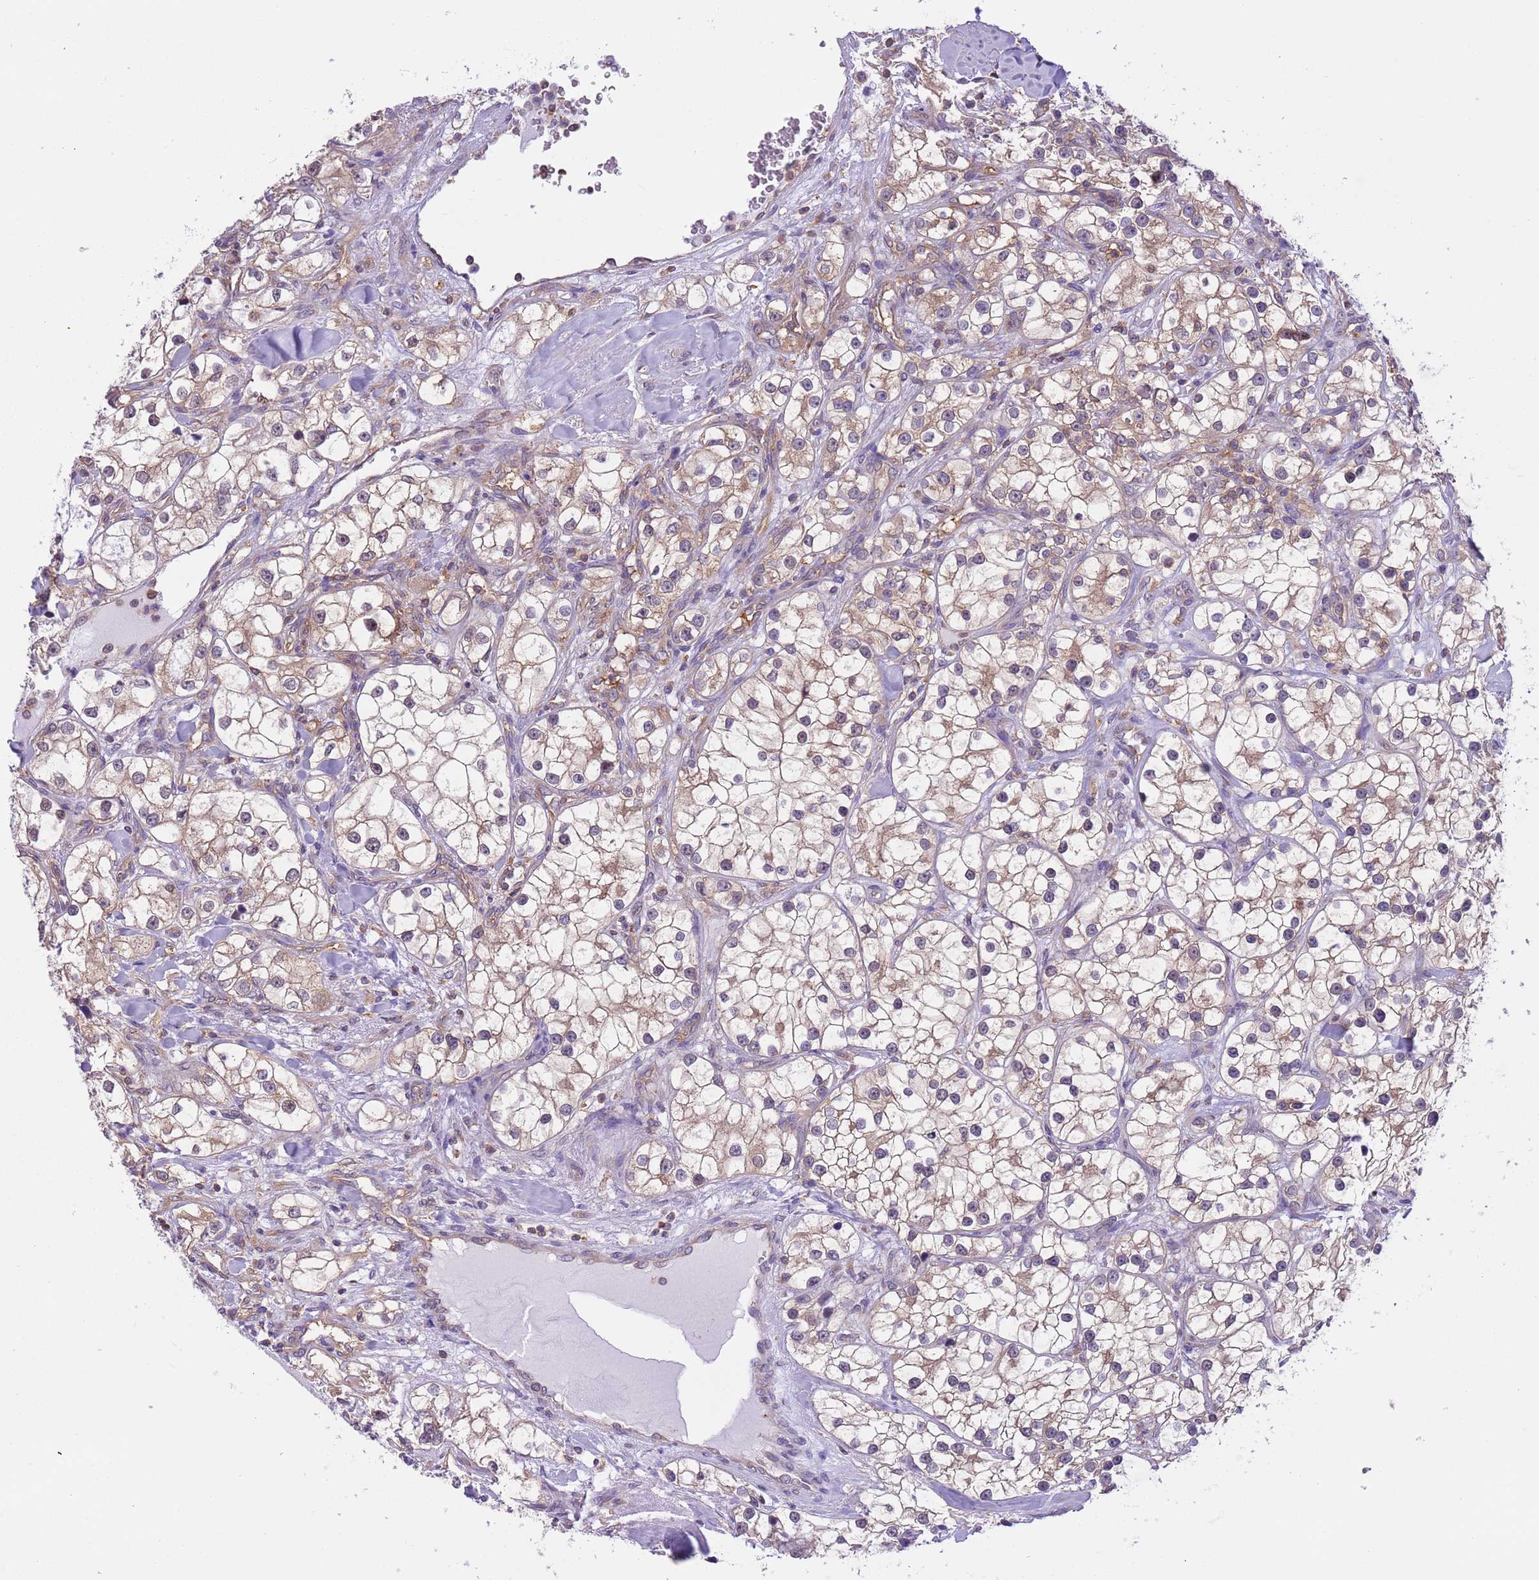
{"staining": {"intensity": "moderate", "quantity": "<25%", "location": "cytoplasmic/membranous"}, "tissue": "renal cancer", "cell_type": "Tumor cells", "image_type": "cancer", "snomed": [{"axis": "morphology", "description": "Adenocarcinoma, NOS"}, {"axis": "topography", "description": "Kidney"}], "caption": "IHC image of neoplastic tissue: human renal cancer stained using IHC displays low levels of moderate protein expression localized specifically in the cytoplasmic/membranous of tumor cells, appearing as a cytoplasmic/membranous brown color.", "gene": "STIP1", "patient": {"sex": "male", "age": 77}}